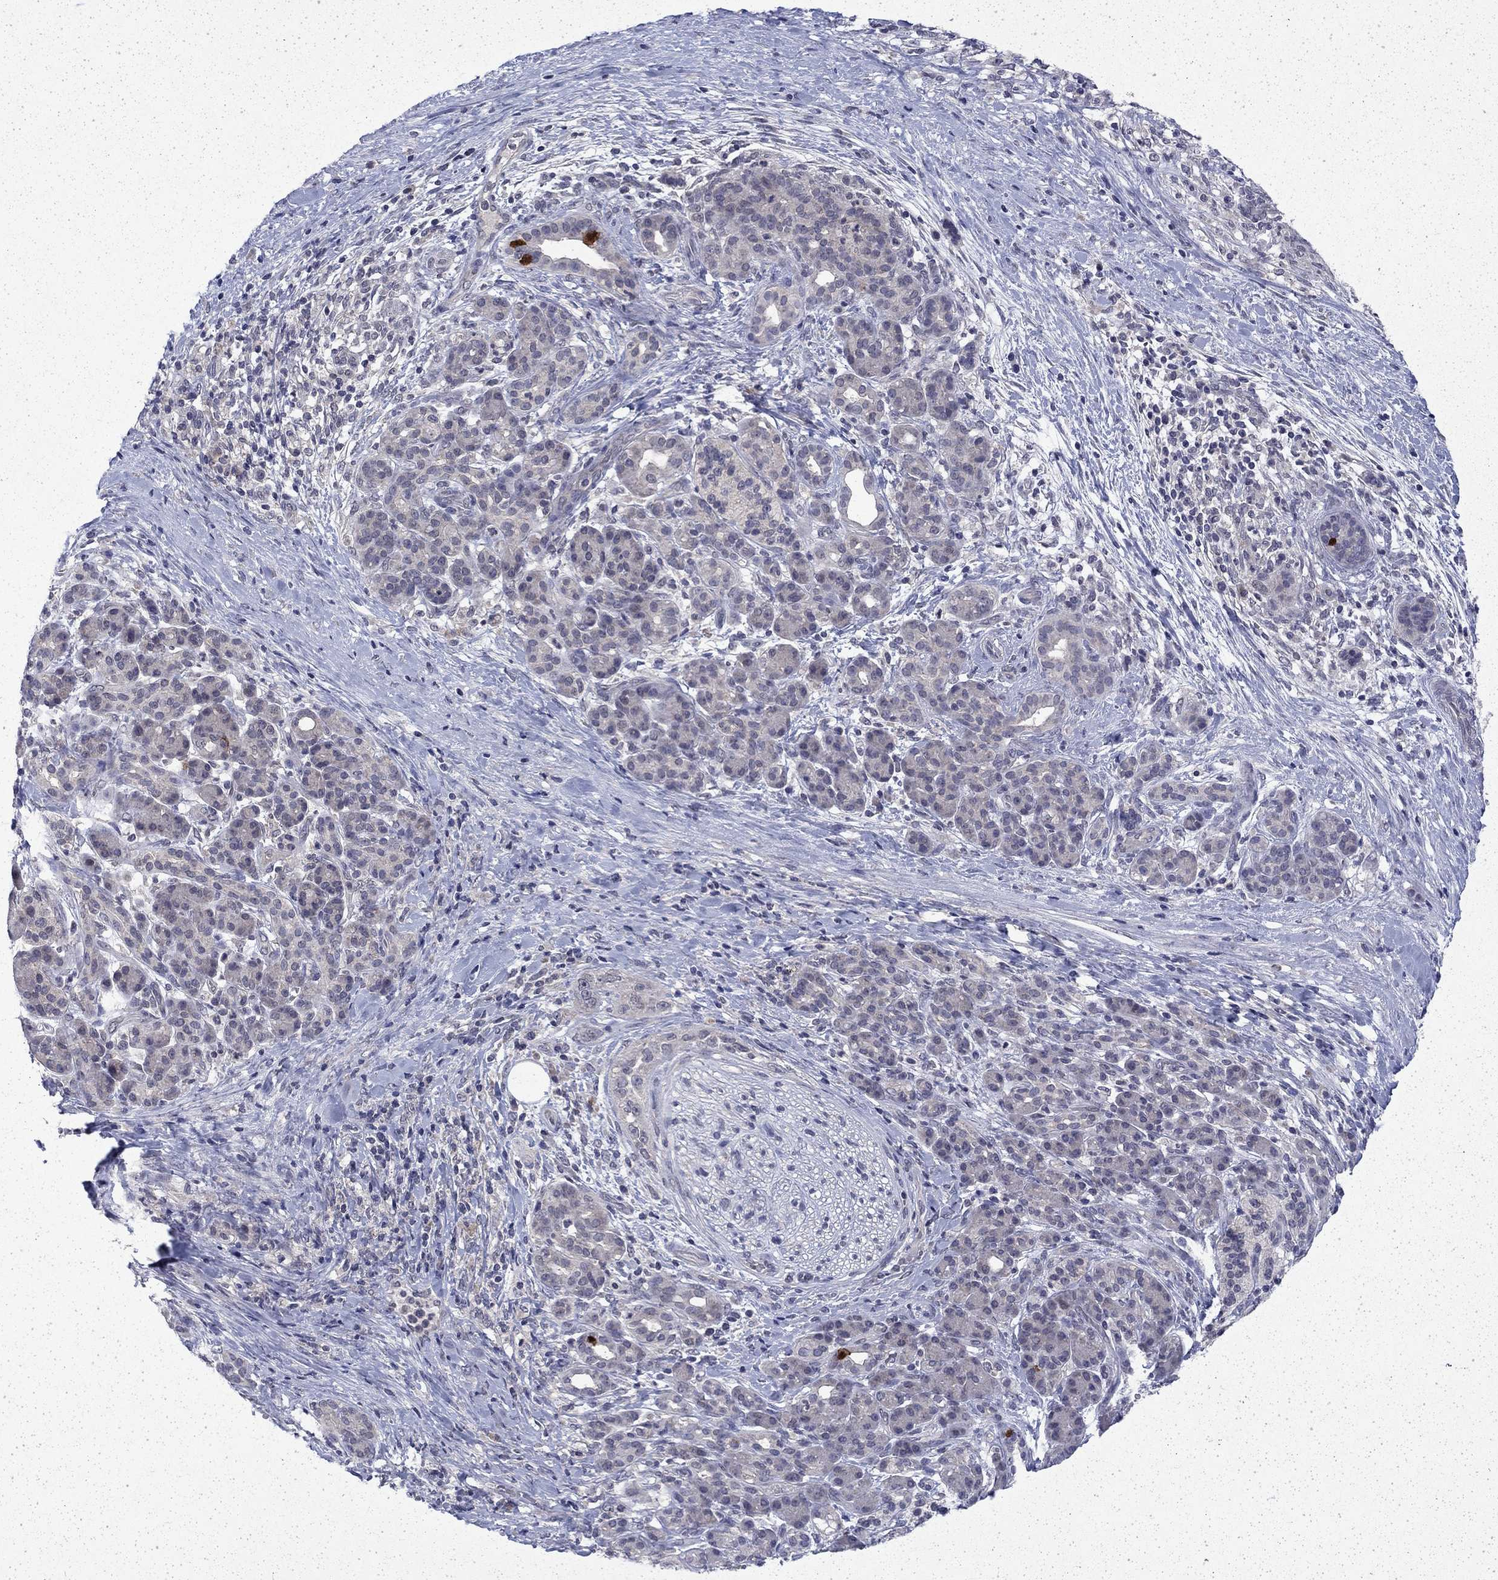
{"staining": {"intensity": "negative", "quantity": "none", "location": "none"}, "tissue": "pancreatic cancer", "cell_type": "Tumor cells", "image_type": "cancer", "snomed": [{"axis": "morphology", "description": "Adenocarcinoma, NOS"}, {"axis": "topography", "description": "Pancreas"}], "caption": "Human pancreatic cancer stained for a protein using IHC displays no staining in tumor cells.", "gene": "CHAT", "patient": {"sex": "male", "age": 44}}